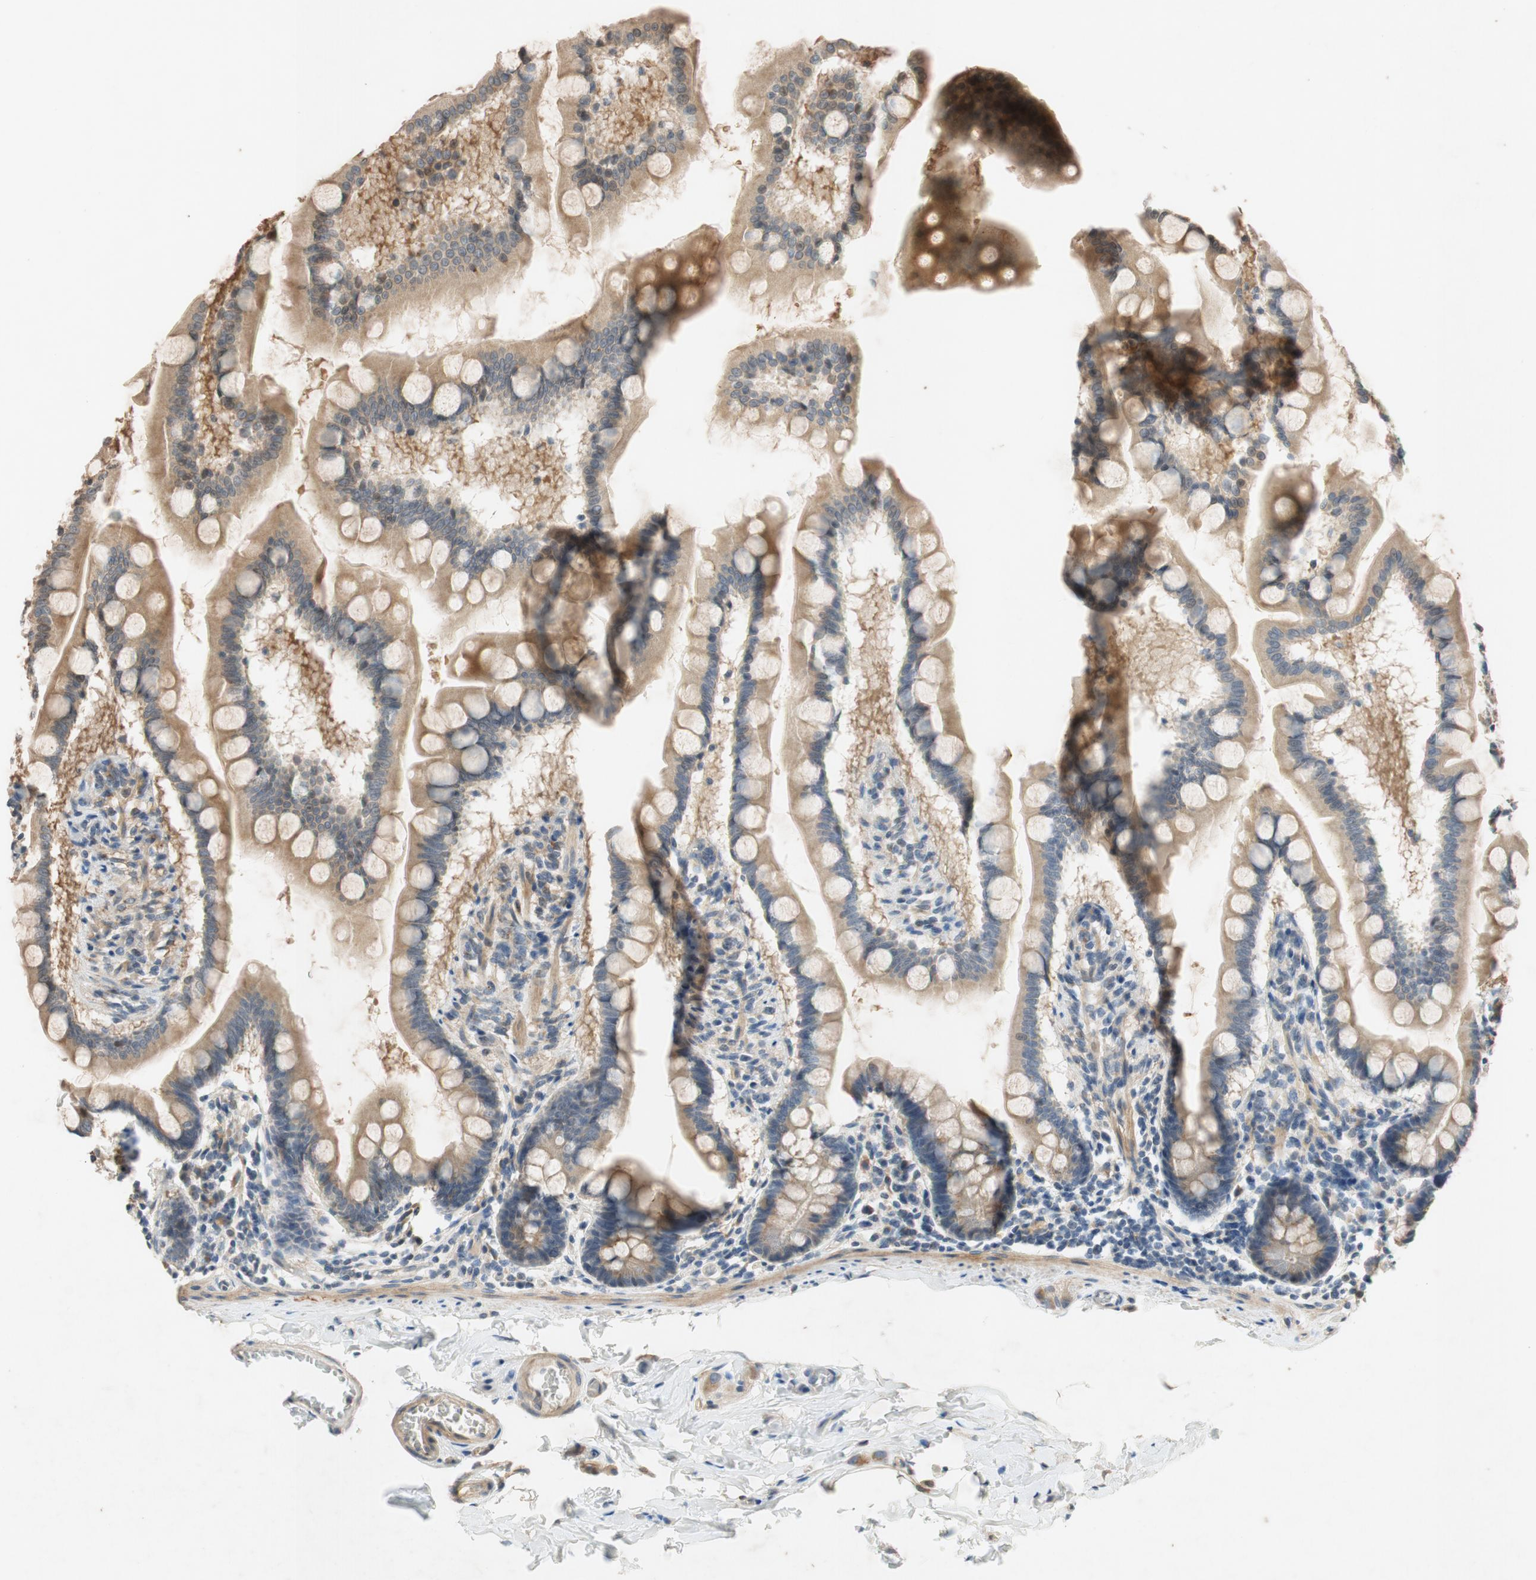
{"staining": {"intensity": "moderate", "quantity": ">75%", "location": "cytoplasmic/membranous"}, "tissue": "small intestine", "cell_type": "Glandular cells", "image_type": "normal", "snomed": [{"axis": "morphology", "description": "Normal tissue, NOS"}, {"axis": "topography", "description": "Small intestine"}], "caption": "High-magnification brightfield microscopy of benign small intestine stained with DAB (brown) and counterstained with hematoxylin (blue). glandular cells exhibit moderate cytoplasmic/membranous expression is present in approximately>75% of cells.", "gene": "ATP2C1", "patient": {"sex": "male", "age": 41}}